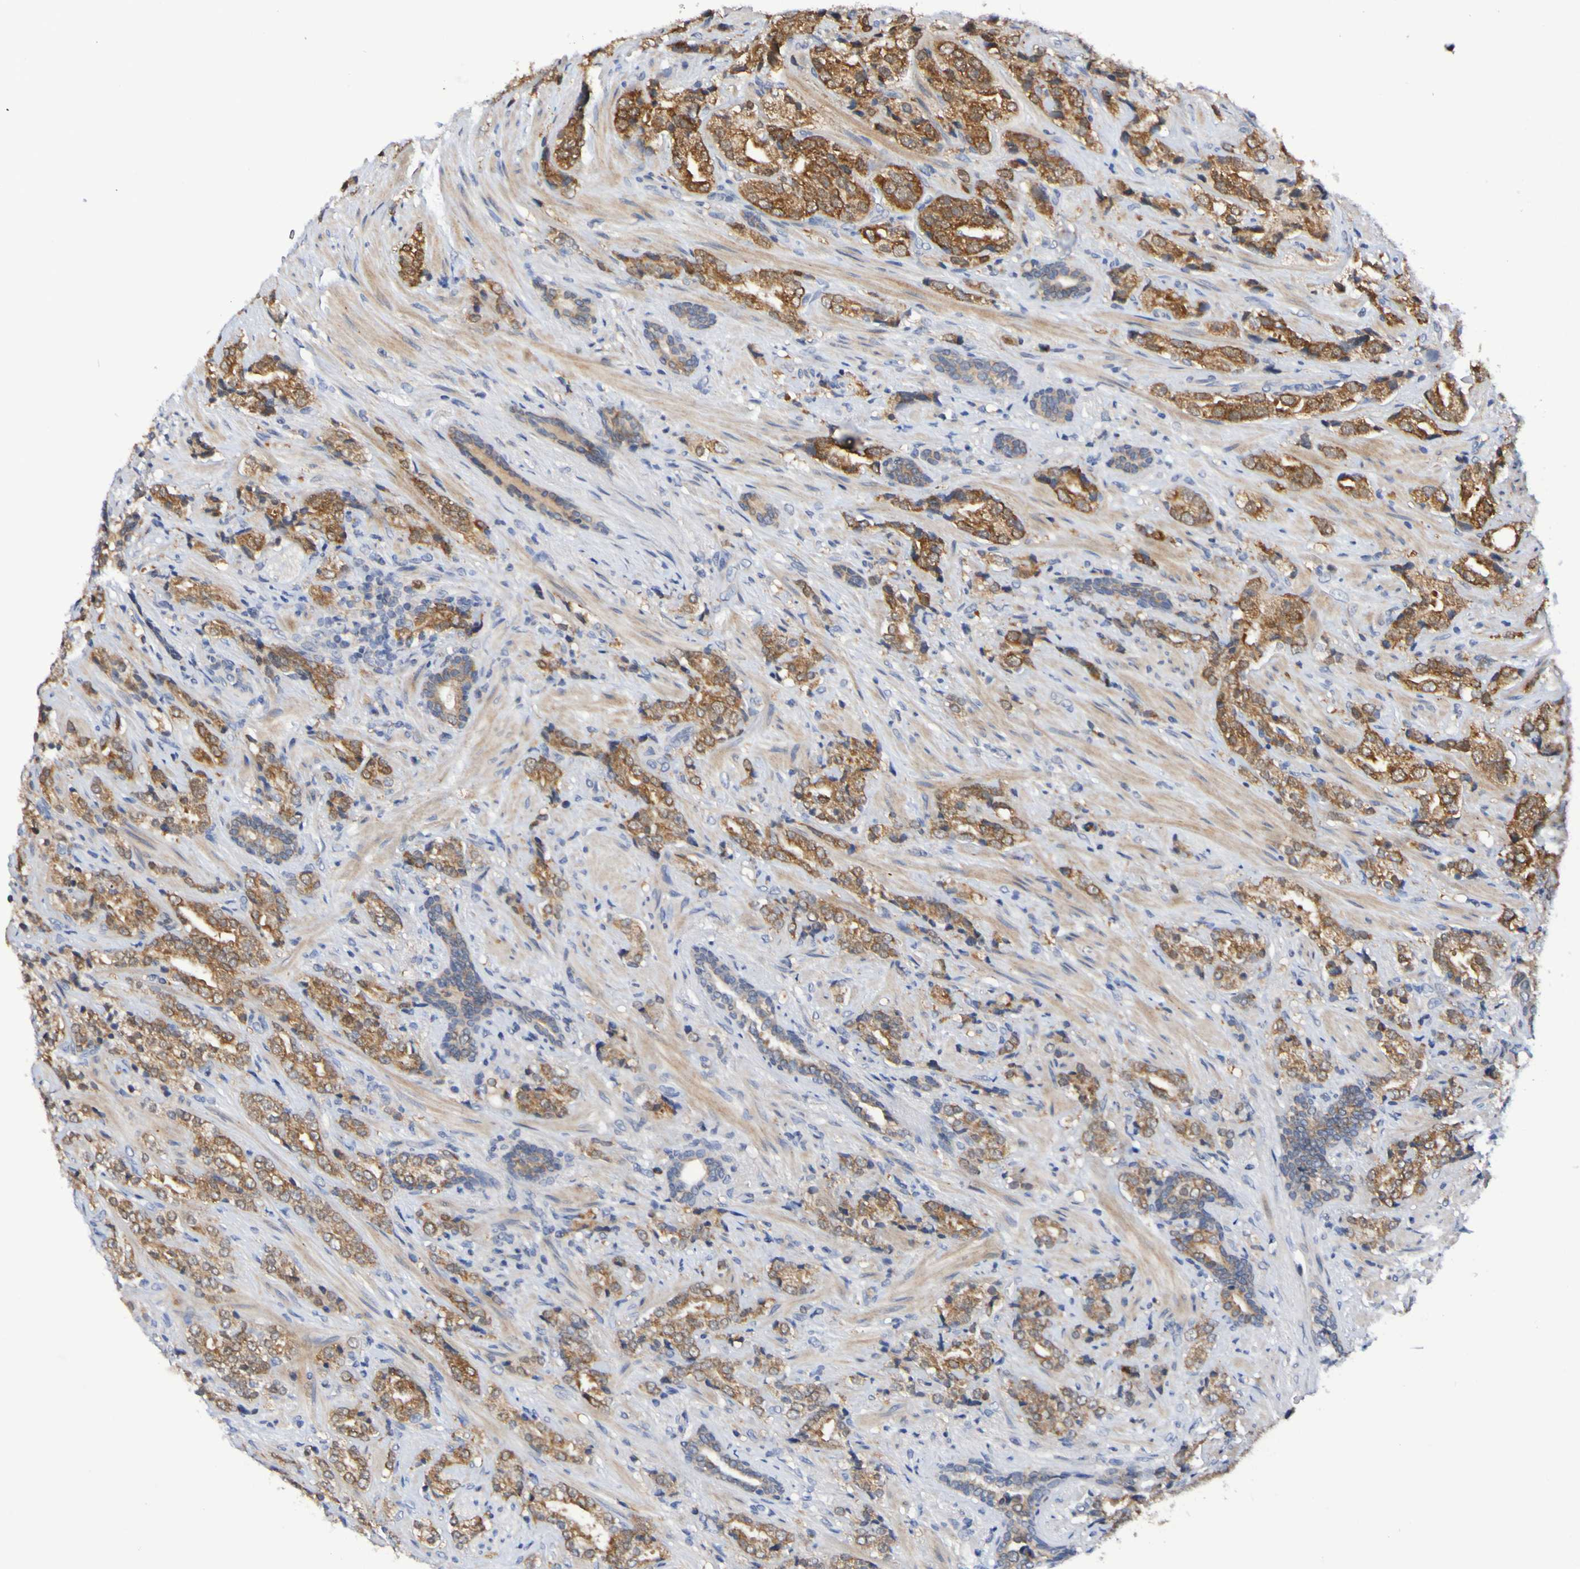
{"staining": {"intensity": "strong", "quantity": "25%-75%", "location": "cytoplasmic/membranous"}, "tissue": "prostate cancer", "cell_type": "Tumor cells", "image_type": "cancer", "snomed": [{"axis": "morphology", "description": "Adenocarcinoma, High grade"}, {"axis": "topography", "description": "Prostate"}], "caption": "Prostate cancer stained for a protein (brown) shows strong cytoplasmic/membranous positive staining in approximately 25%-75% of tumor cells.", "gene": "PTP4A2", "patient": {"sex": "male", "age": 71}}